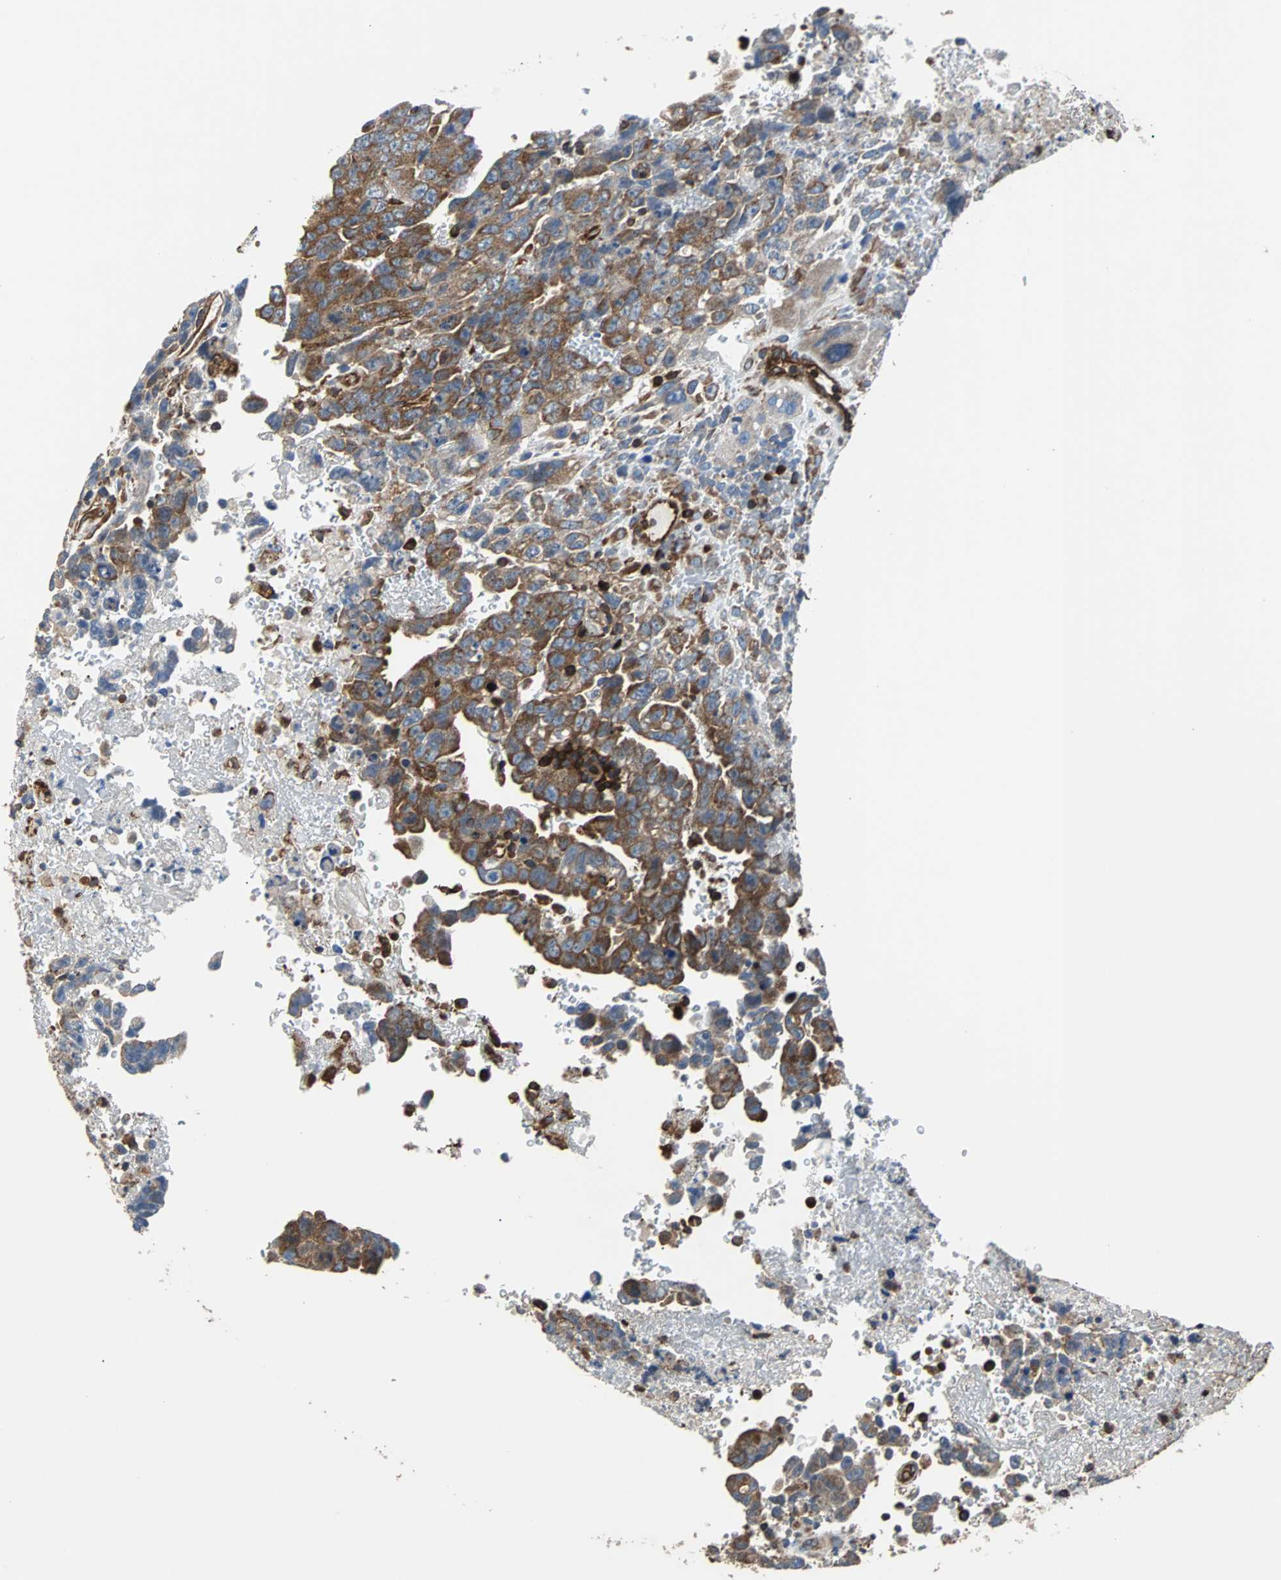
{"staining": {"intensity": "moderate", "quantity": ">75%", "location": "cytoplasmic/membranous"}, "tissue": "testis cancer", "cell_type": "Tumor cells", "image_type": "cancer", "snomed": [{"axis": "morphology", "description": "Carcinoma, Embryonal, NOS"}, {"axis": "topography", "description": "Testis"}], "caption": "A micrograph showing moderate cytoplasmic/membranous positivity in about >75% of tumor cells in embryonal carcinoma (testis), as visualized by brown immunohistochemical staining.", "gene": "PLCG2", "patient": {"sex": "male", "age": 28}}